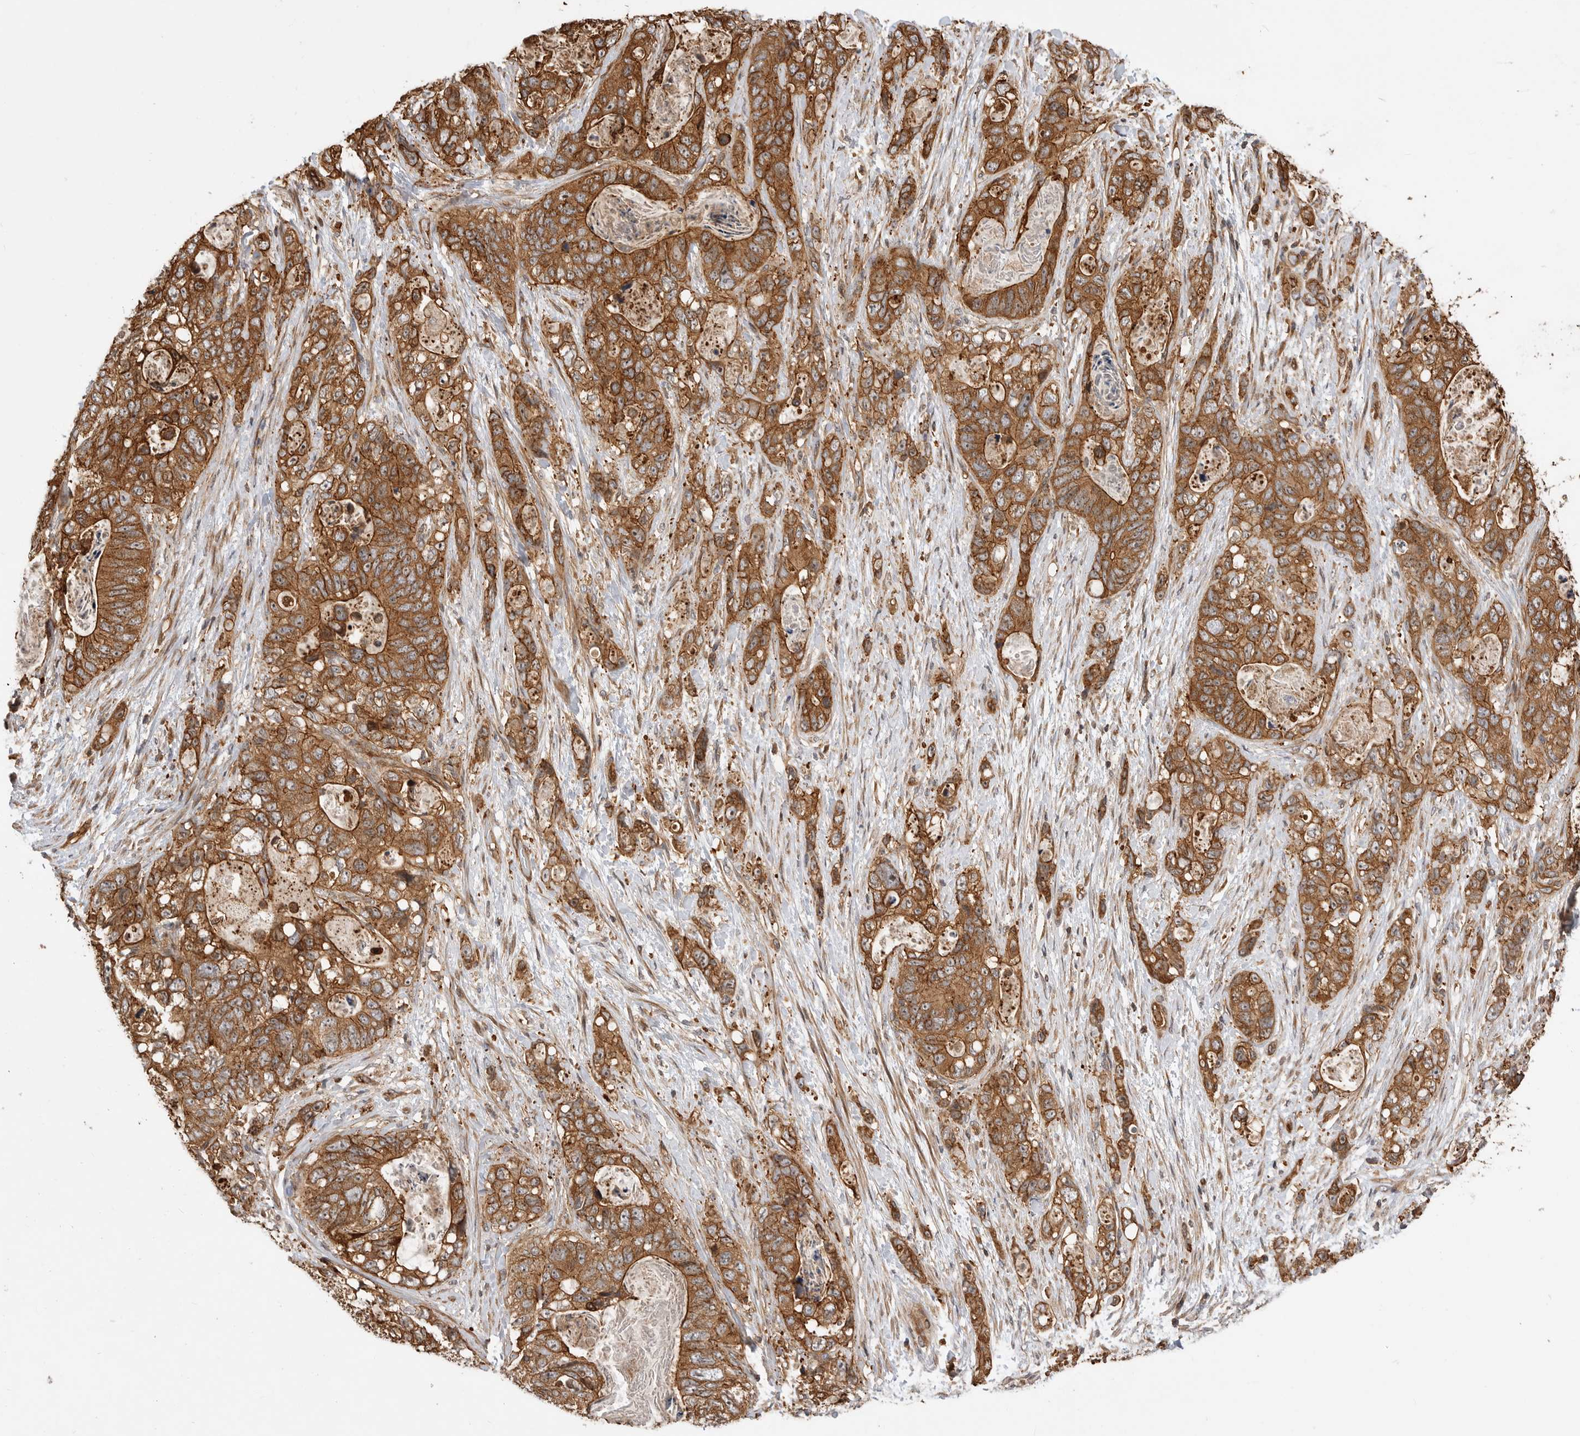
{"staining": {"intensity": "strong", "quantity": ">75%", "location": "cytoplasmic/membranous"}, "tissue": "stomach cancer", "cell_type": "Tumor cells", "image_type": "cancer", "snomed": [{"axis": "morphology", "description": "Normal tissue, NOS"}, {"axis": "morphology", "description": "Adenocarcinoma, NOS"}, {"axis": "topography", "description": "Stomach"}], "caption": "Human stomach cancer (adenocarcinoma) stained with a brown dye displays strong cytoplasmic/membranous positive expression in about >75% of tumor cells.", "gene": "GPATCH2", "patient": {"sex": "female", "age": 89}}